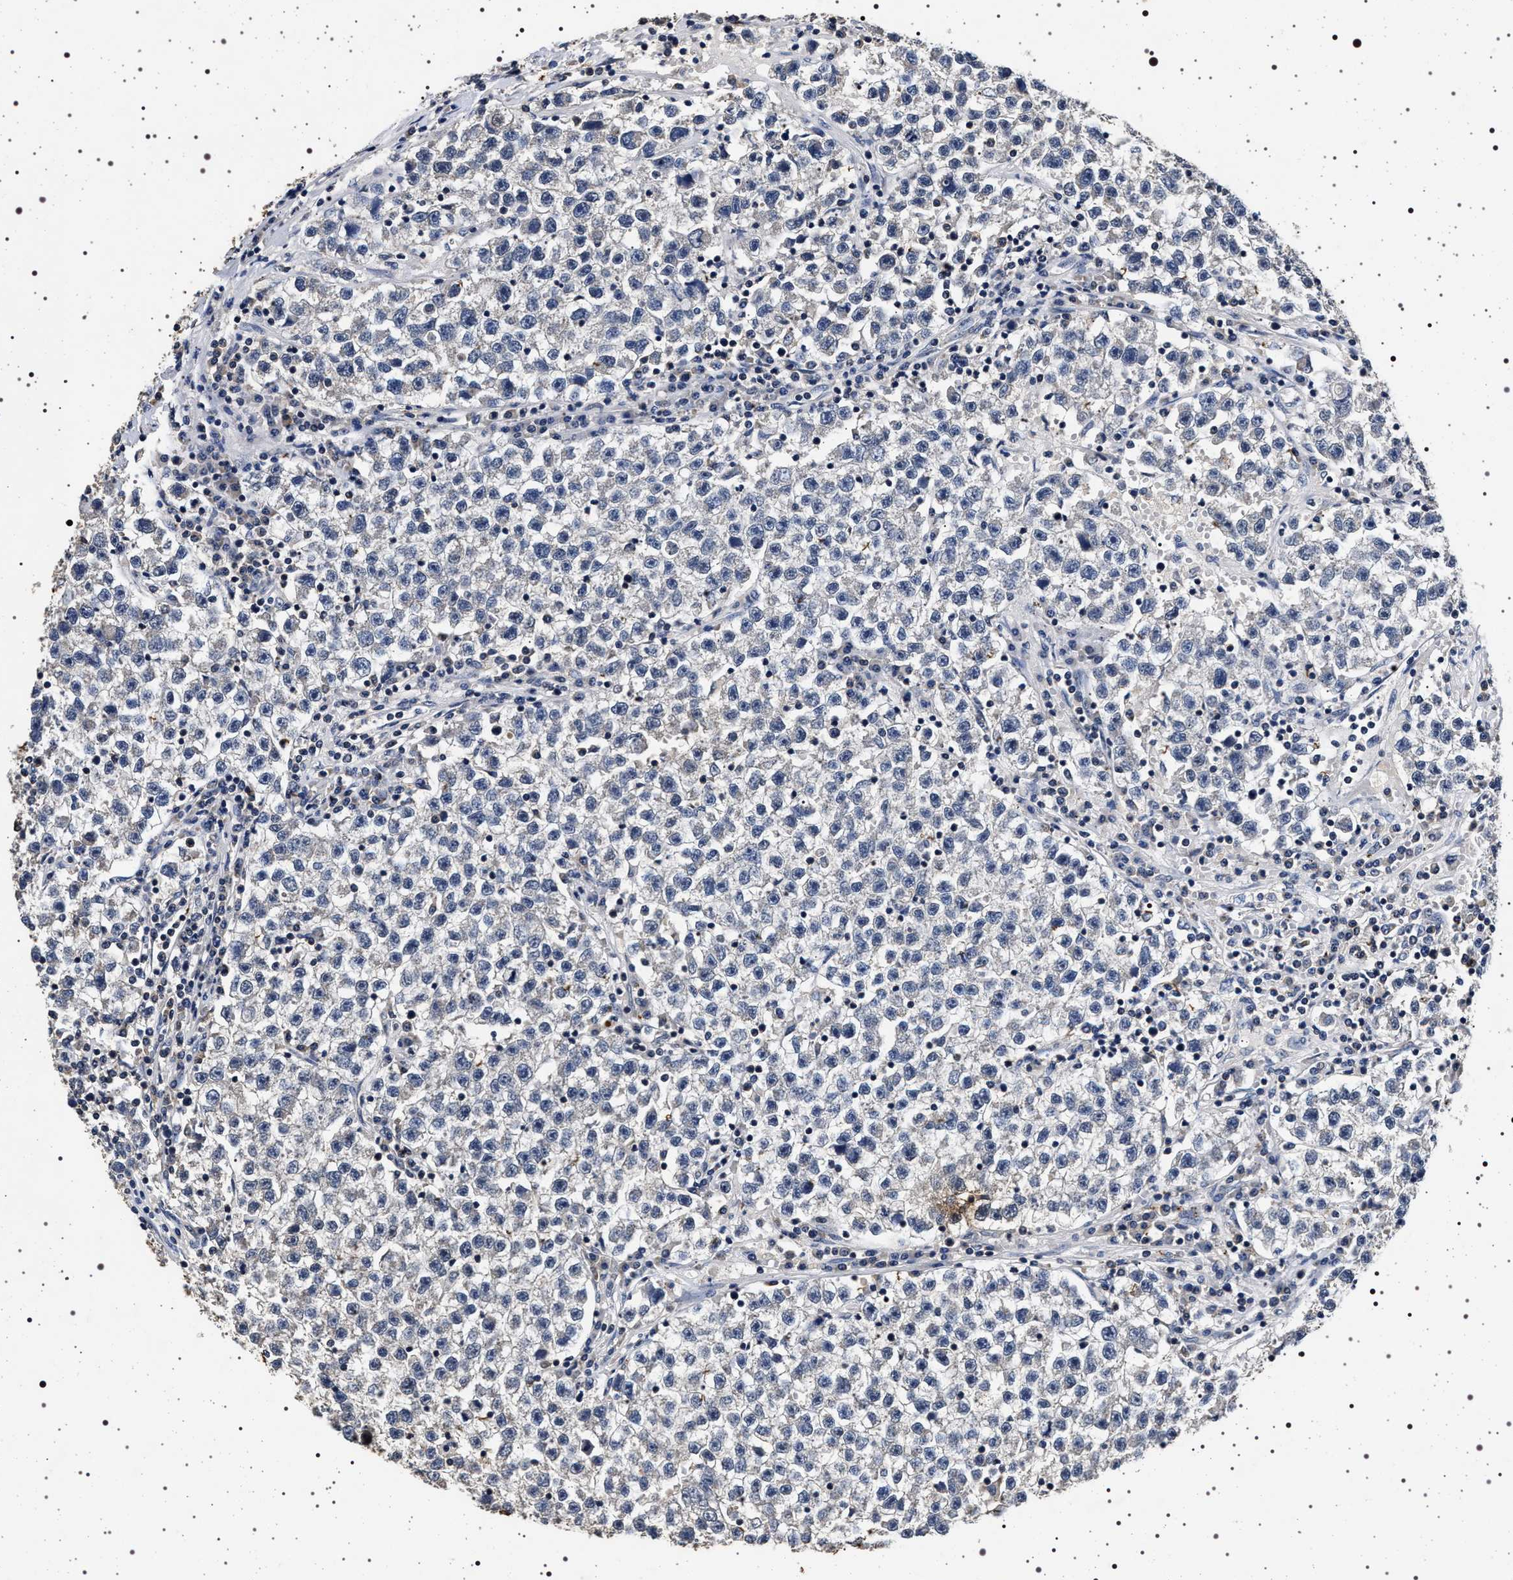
{"staining": {"intensity": "negative", "quantity": "none", "location": "none"}, "tissue": "testis cancer", "cell_type": "Tumor cells", "image_type": "cancer", "snomed": [{"axis": "morphology", "description": "Seminoma, NOS"}, {"axis": "topography", "description": "Testis"}], "caption": "Tumor cells show no significant positivity in testis seminoma.", "gene": "CDKN1B", "patient": {"sex": "male", "age": 22}}